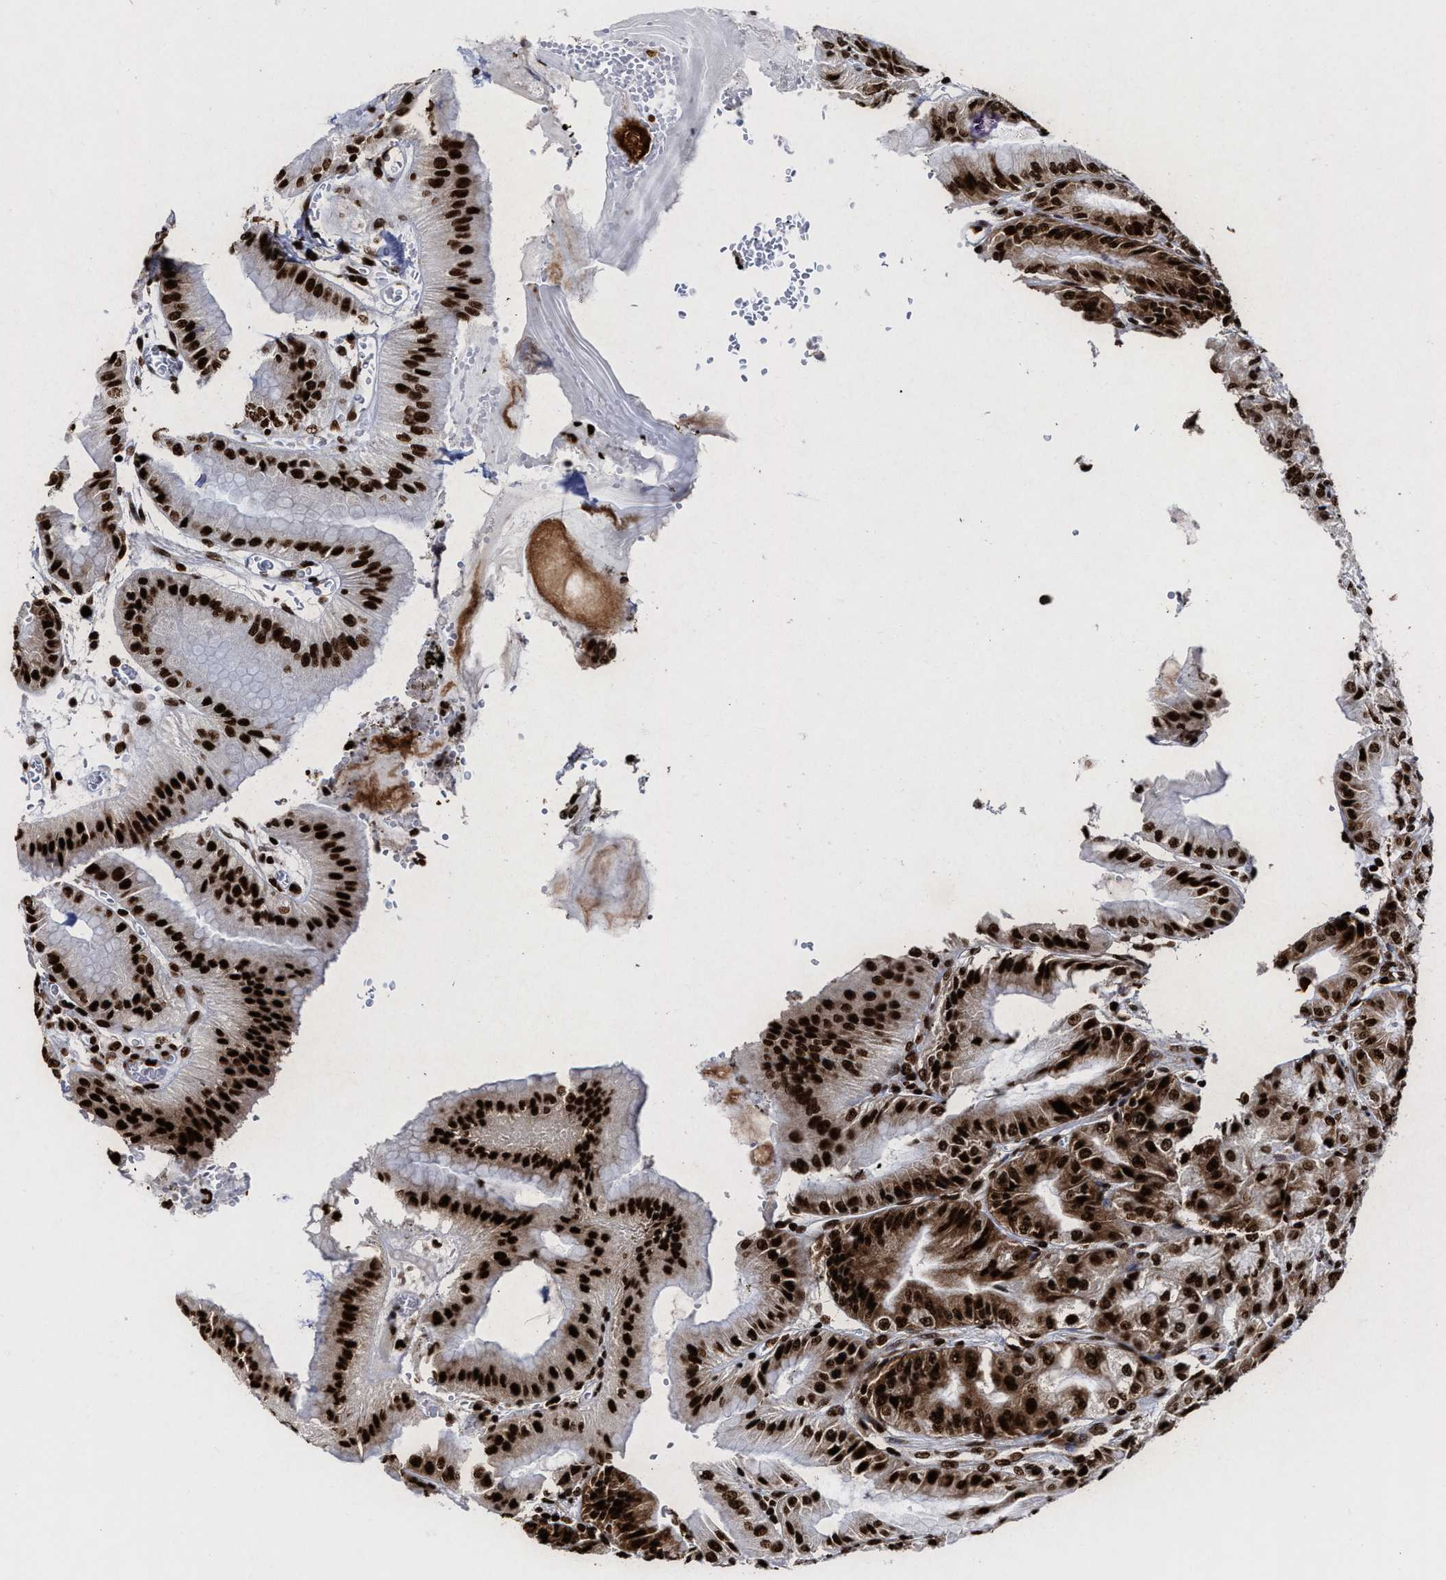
{"staining": {"intensity": "strong", "quantity": ">75%", "location": "cytoplasmic/membranous,nuclear"}, "tissue": "stomach", "cell_type": "Glandular cells", "image_type": "normal", "snomed": [{"axis": "morphology", "description": "Normal tissue, NOS"}, {"axis": "topography", "description": "Stomach, lower"}], "caption": "High-power microscopy captured an IHC photomicrograph of normal stomach, revealing strong cytoplasmic/membranous,nuclear staining in about >75% of glandular cells.", "gene": "ALYREF", "patient": {"sex": "male", "age": 71}}